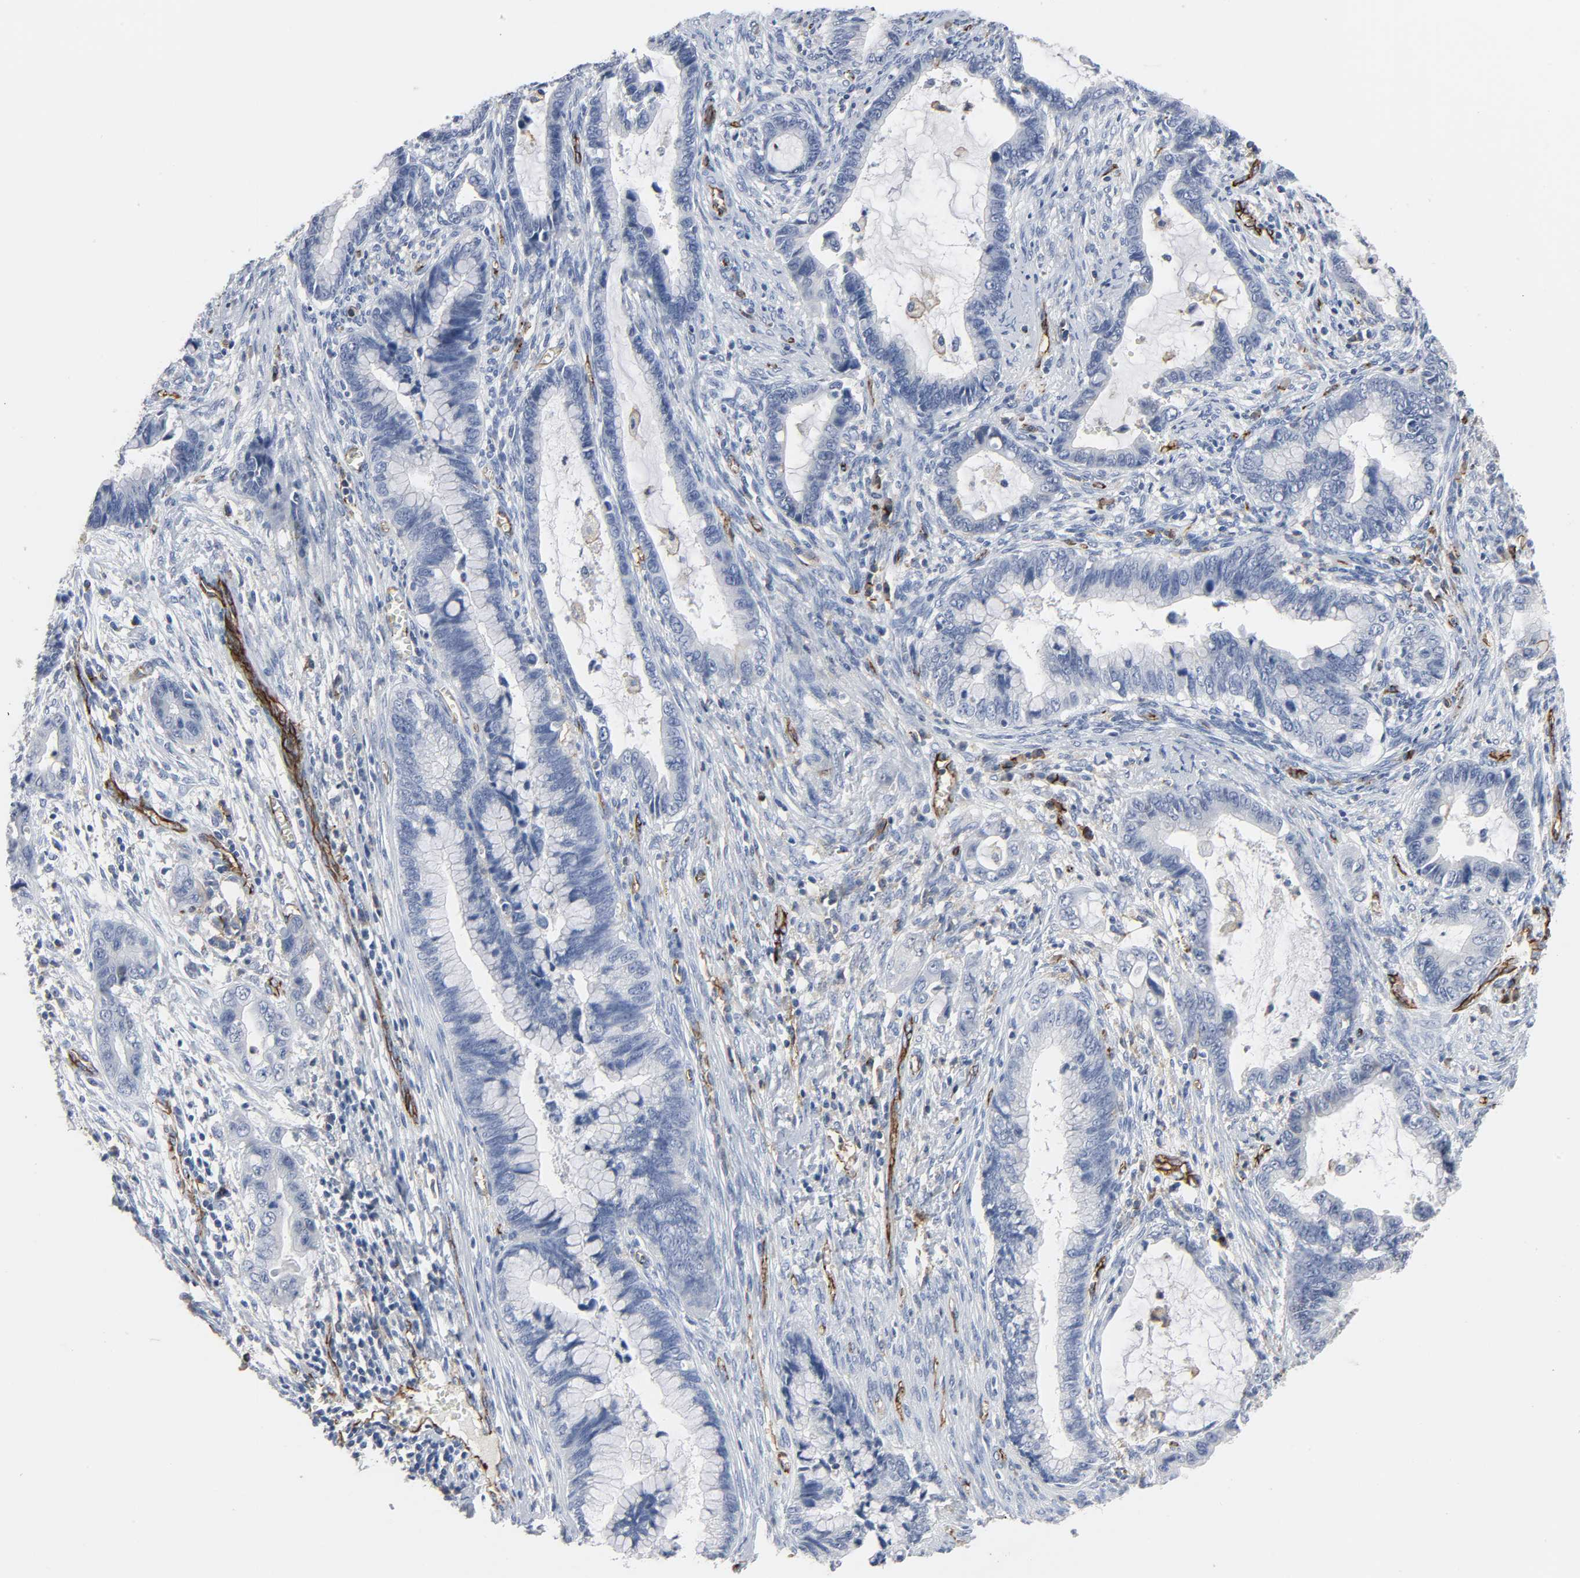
{"staining": {"intensity": "negative", "quantity": "none", "location": "none"}, "tissue": "cervical cancer", "cell_type": "Tumor cells", "image_type": "cancer", "snomed": [{"axis": "morphology", "description": "Adenocarcinoma, NOS"}, {"axis": "topography", "description": "Cervix"}], "caption": "Protein analysis of cervical adenocarcinoma displays no significant expression in tumor cells. The staining was performed using DAB to visualize the protein expression in brown, while the nuclei were stained in blue with hematoxylin (Magnification: 20x).", "gene": "PECAM1", "patient": {"sex": "female", "age": 44}}